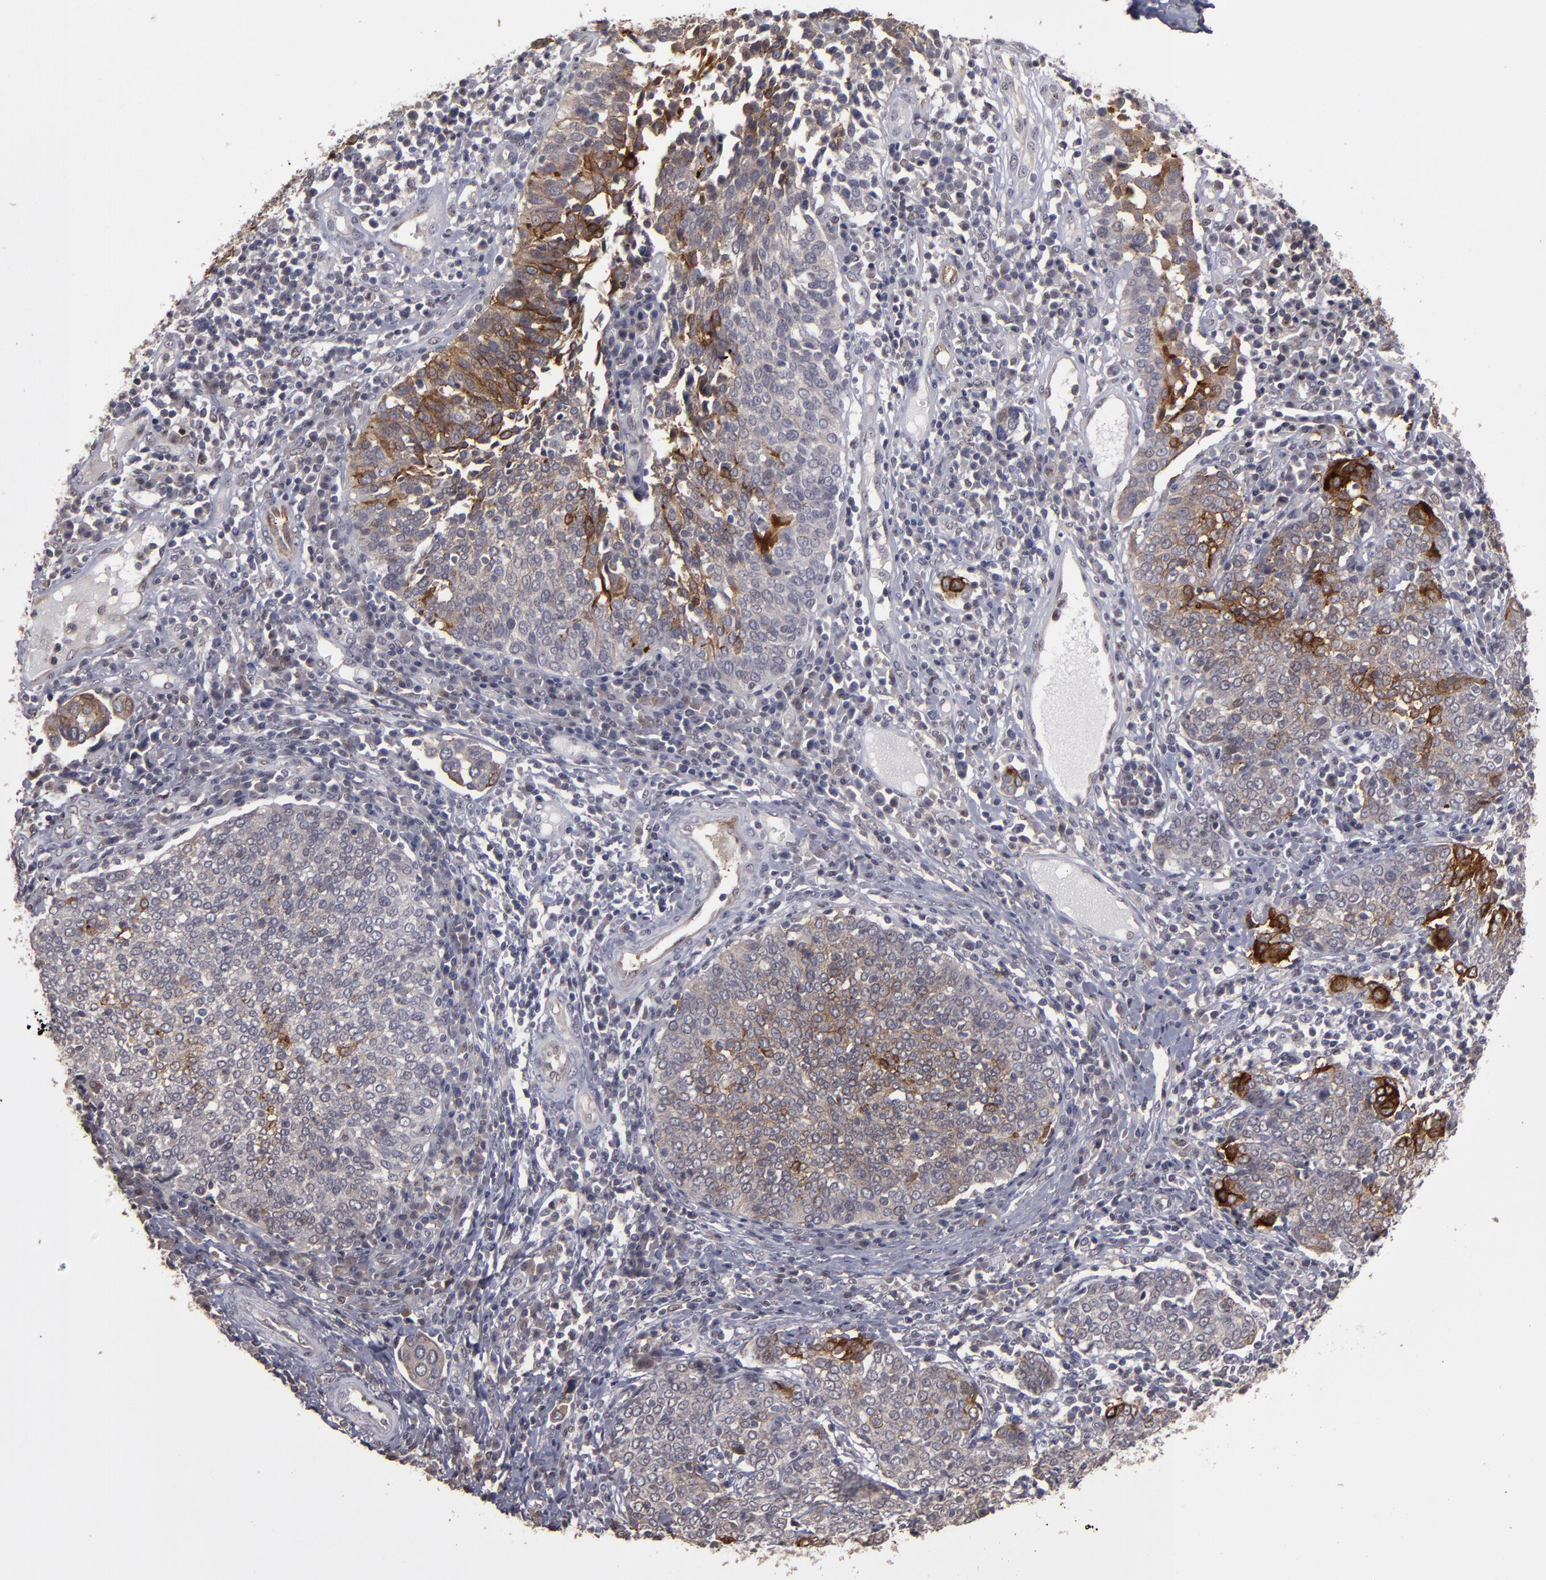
{"staining": {"intensity": "moderate", "quantity": ">75%", "location": "cytoplasmic/membranous"}, "tissue": "cervical cancer", "cell_type": "Tumor cells", "image_type": "cancer", "snomed": [{"axis": "morphology", "description": "Squamous cell carcinoma, NOS"}, {"axis": "topography", "description": "Cervix"}], "caption": "IHC (DAB) staining of human squamous cell carcinoma (cervical) demonstrates moderate cytoplasmic/membranous protein positivity in approximately >75% of tumor cells. Immunohistochemistry (ihc) stains the protein of interest in brown and the nuclei are stained blue.", "gene": "CD55", "patient": {"sex": "female", "age": 40}}